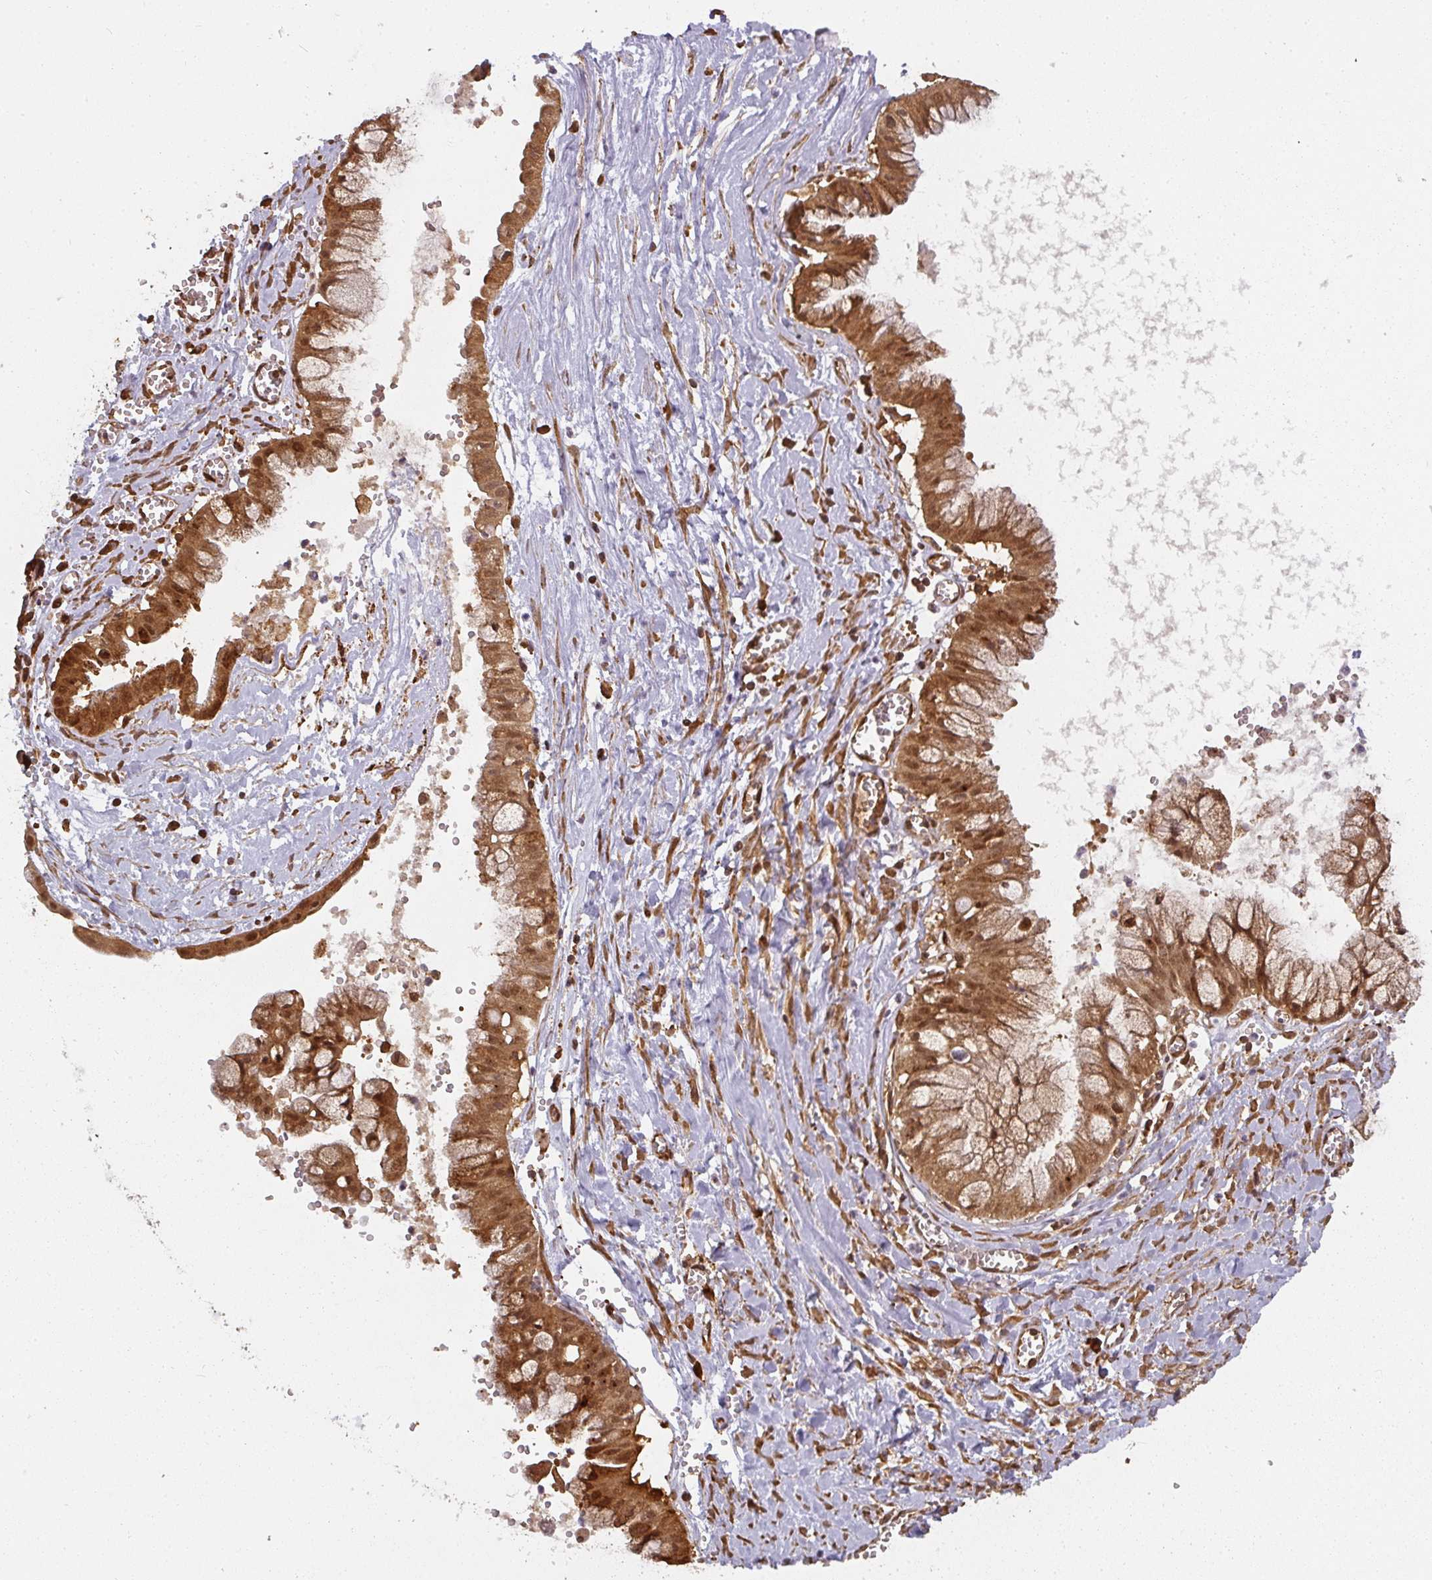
{"staining": {"intensity": "moderate", "quantity": ">75%", "location": "cytoplasmic/membranous,nuclear"}, "tissue": "ovarian cancer", "cell_type": "Tumor cells", "image_type": "cancer", "snomed": [{"axis": "morphology", "description": "Cystadenocarcinoma, mucinous, NOS"}, {"axis": "topography", "description": "Ovary"}], "caption": "IHC (DAB (3,3'-diaminobenzidine)) staining of human ovarian mucinous cystadenocarcinoma shows moderate cytoplasmic/membranous and nuclear protein staining in approximately >75% of tumor cells.", "gene": "PPP6R3", "patient": {"sex": "female", "age": 70}}